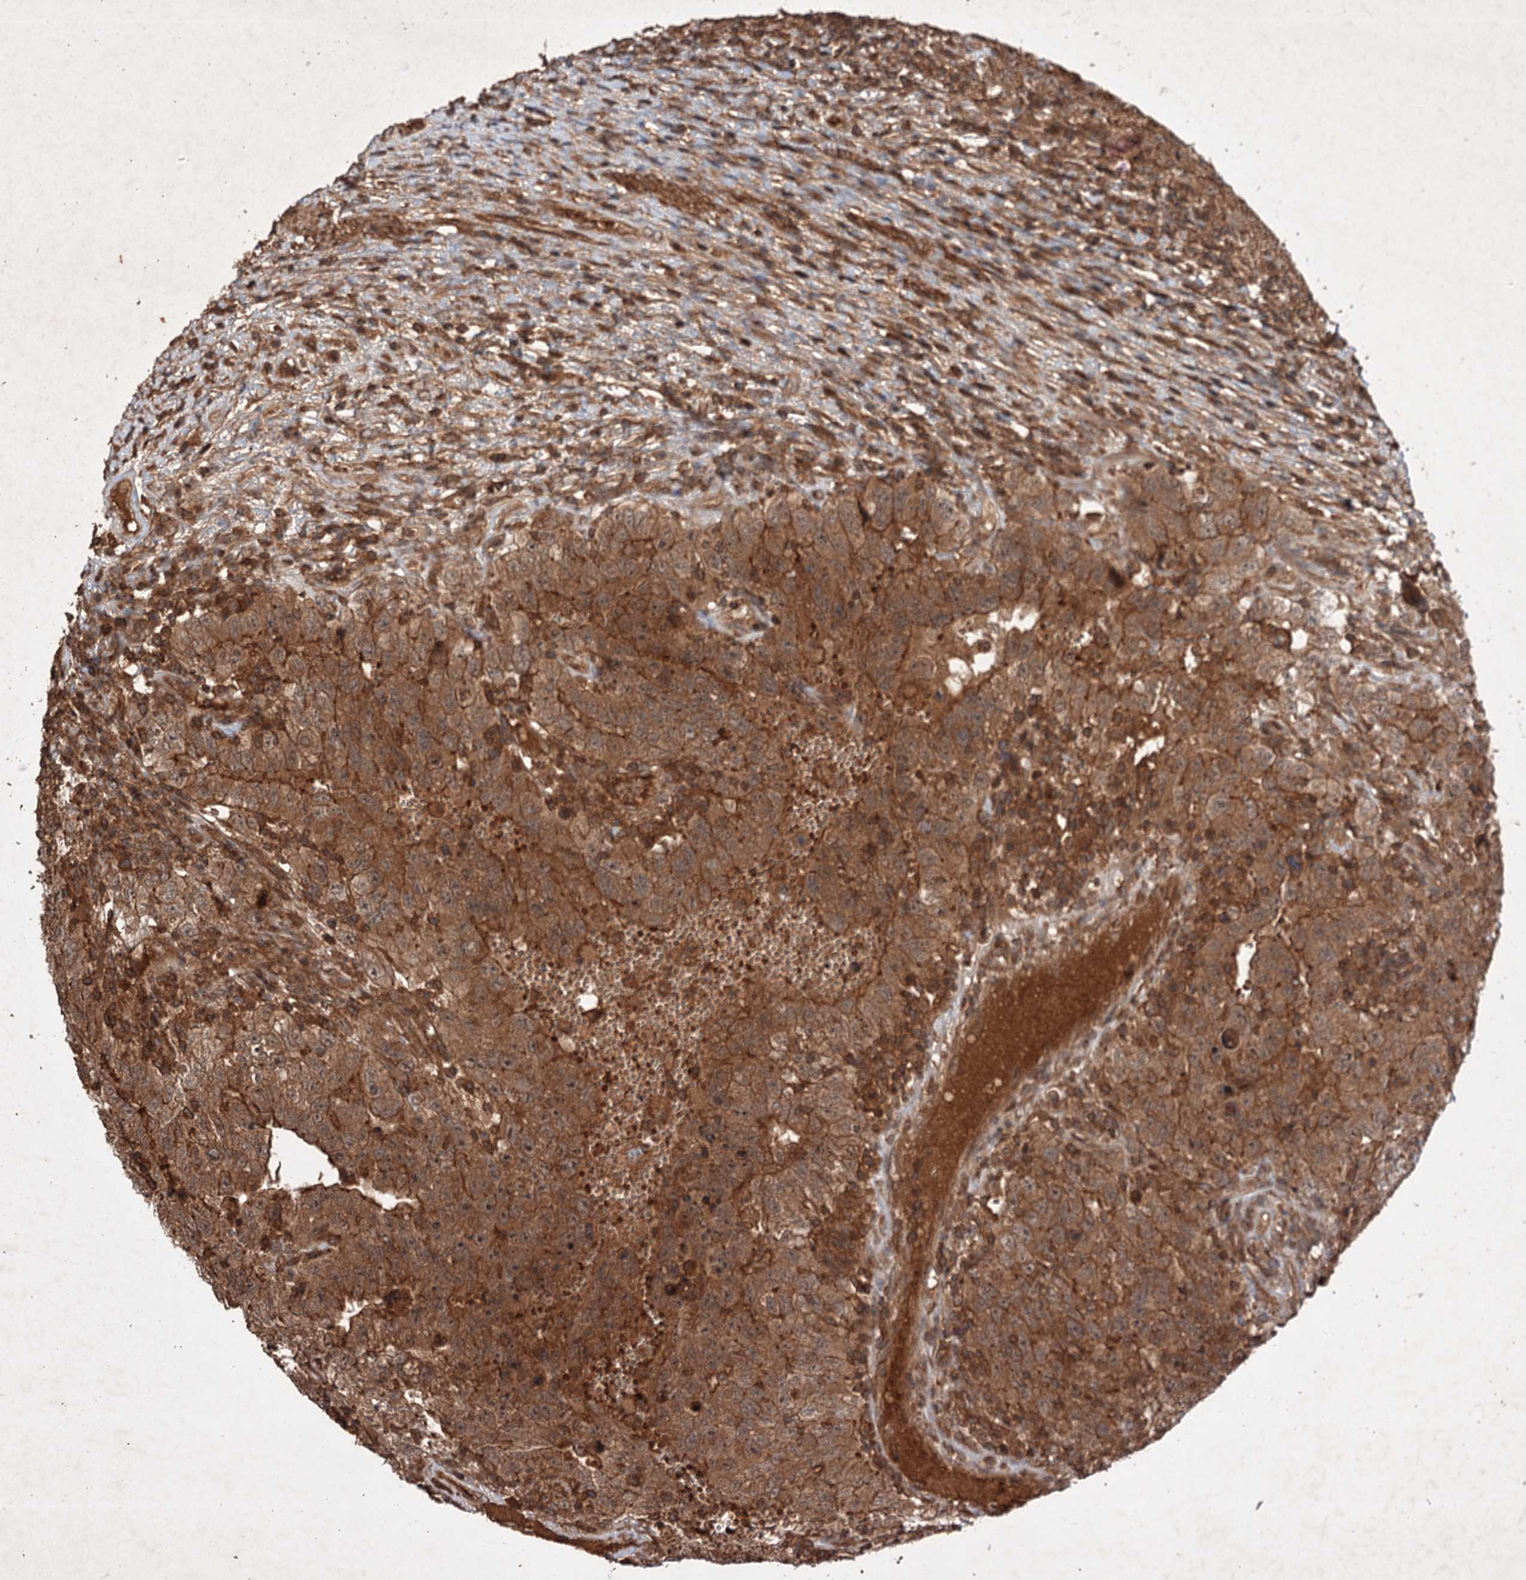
{"staining": {"intensity": "strong", "quantity": ">75%", "location": "cytoplasmic/membranous"}, "tissue": "testis cancer", "cell_type": "Tumor cells", "image_type": "cancer", "snomed": [{"axis": "morphology", "description": "Carcinoma, Embryonal, NOS"}, {"axis": "topography", "description": "Testis"}], "caption": "Immunohistochemistry image of testis cancer (embryonal carcinoma) stained for a protein (brown), which demonstrates high levels of strong cytoplasmic/membranous staining in approximately >75% of tumor cells.", "gene": "ADK", "patient": {"sex": "male", "age": 26}}